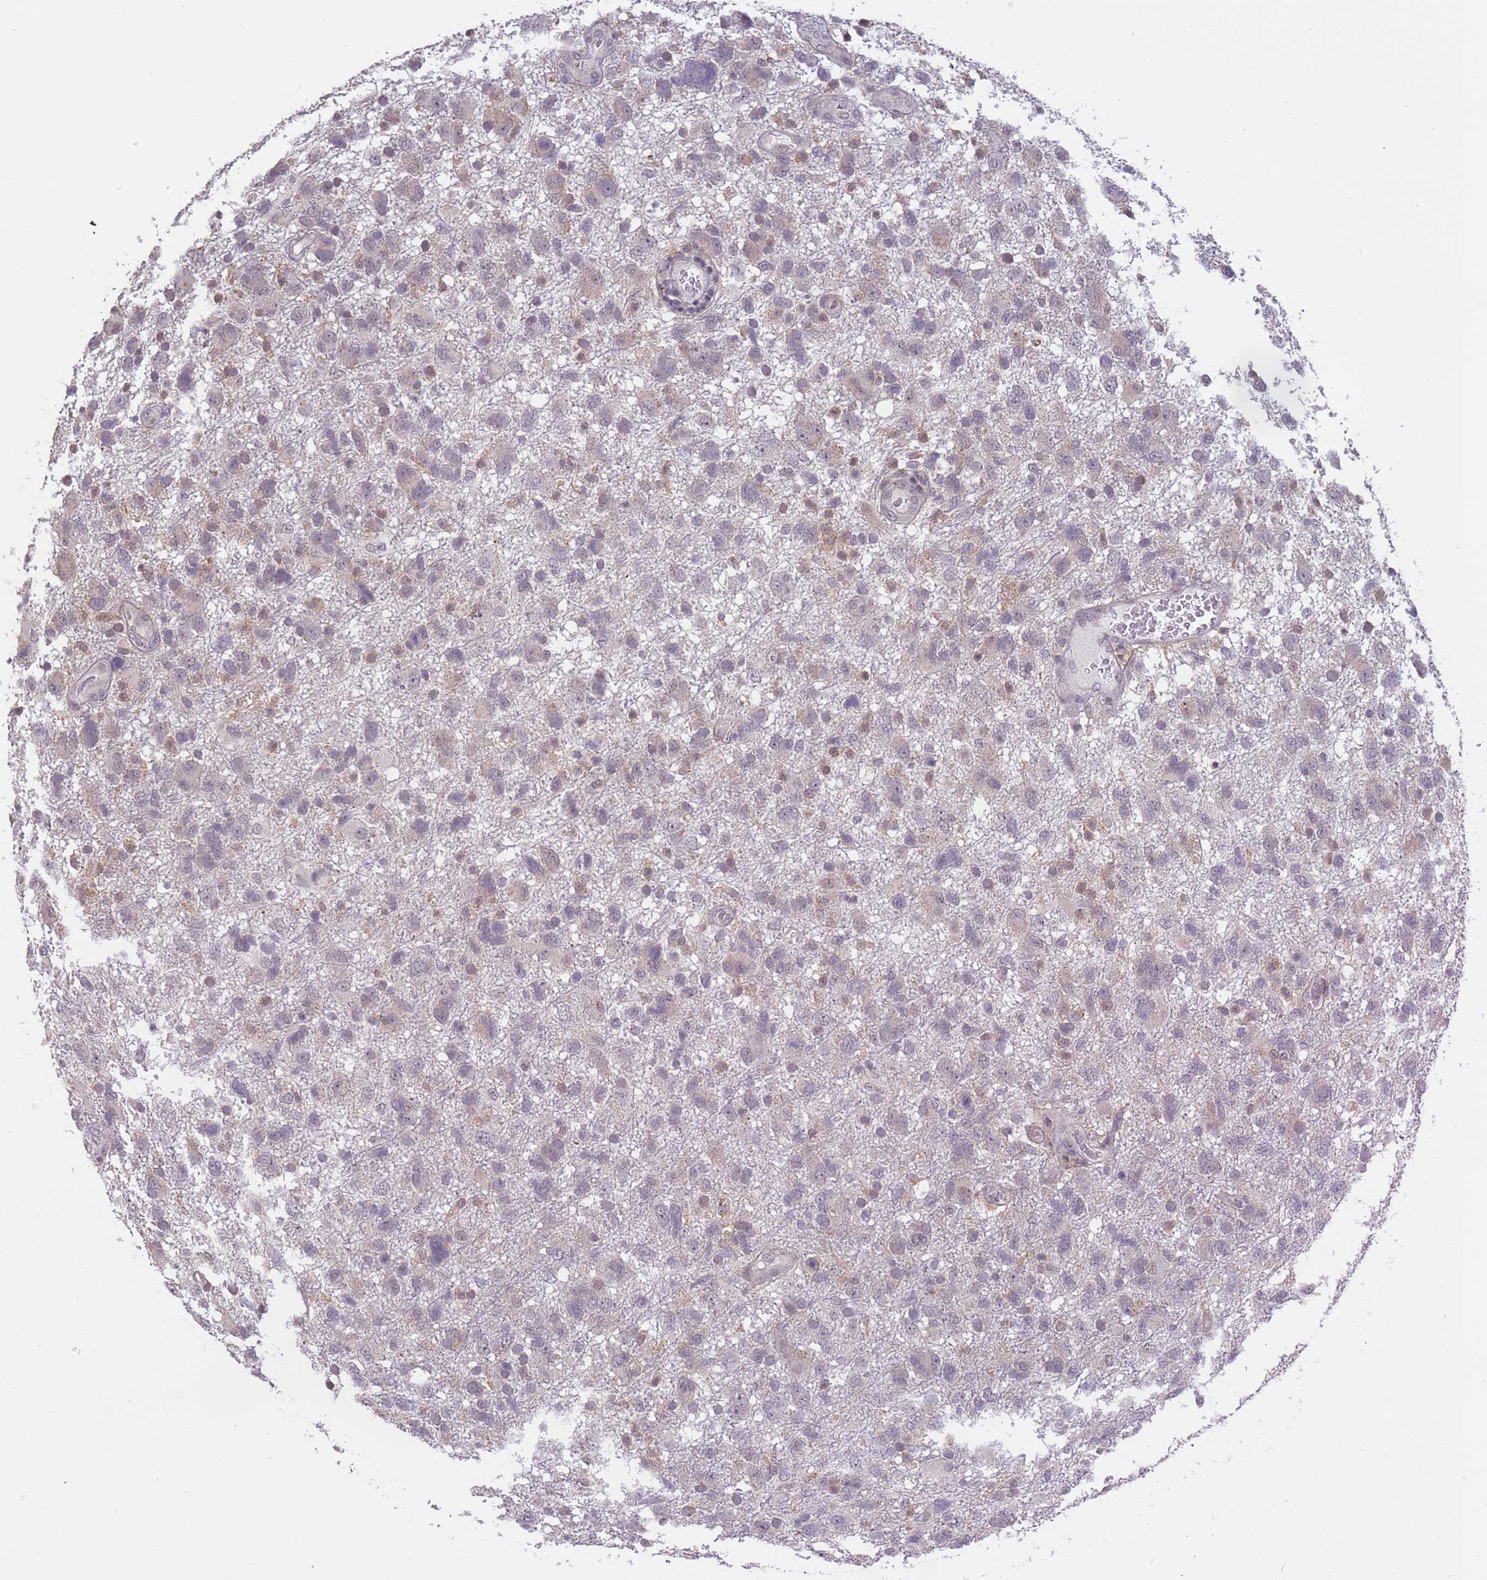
{"staining": {"intensity": "weak", "quantity": "25%-75%", "location": "cytoplasmic/membranous"}, "tissue": "glioma", "cell_type": "Tumor cells", "image_type": "cancer", "snomed": [{"axis": "morphology", "description": "Glioma, malignant, High grade"}, {"axis": "topography", "description": "Brain"}], "caption": "An immunohistochemistry micrograph of neoplastic tissue is shown. Protein staining in brown highlights weak cytoplasmic/membranous positivity in glioma within tumor cells. (Brightfield microscopy of DAB IHC at high magnification).", "gene": "VWA3A", "patient": {"sex": "male", "age": 61}}